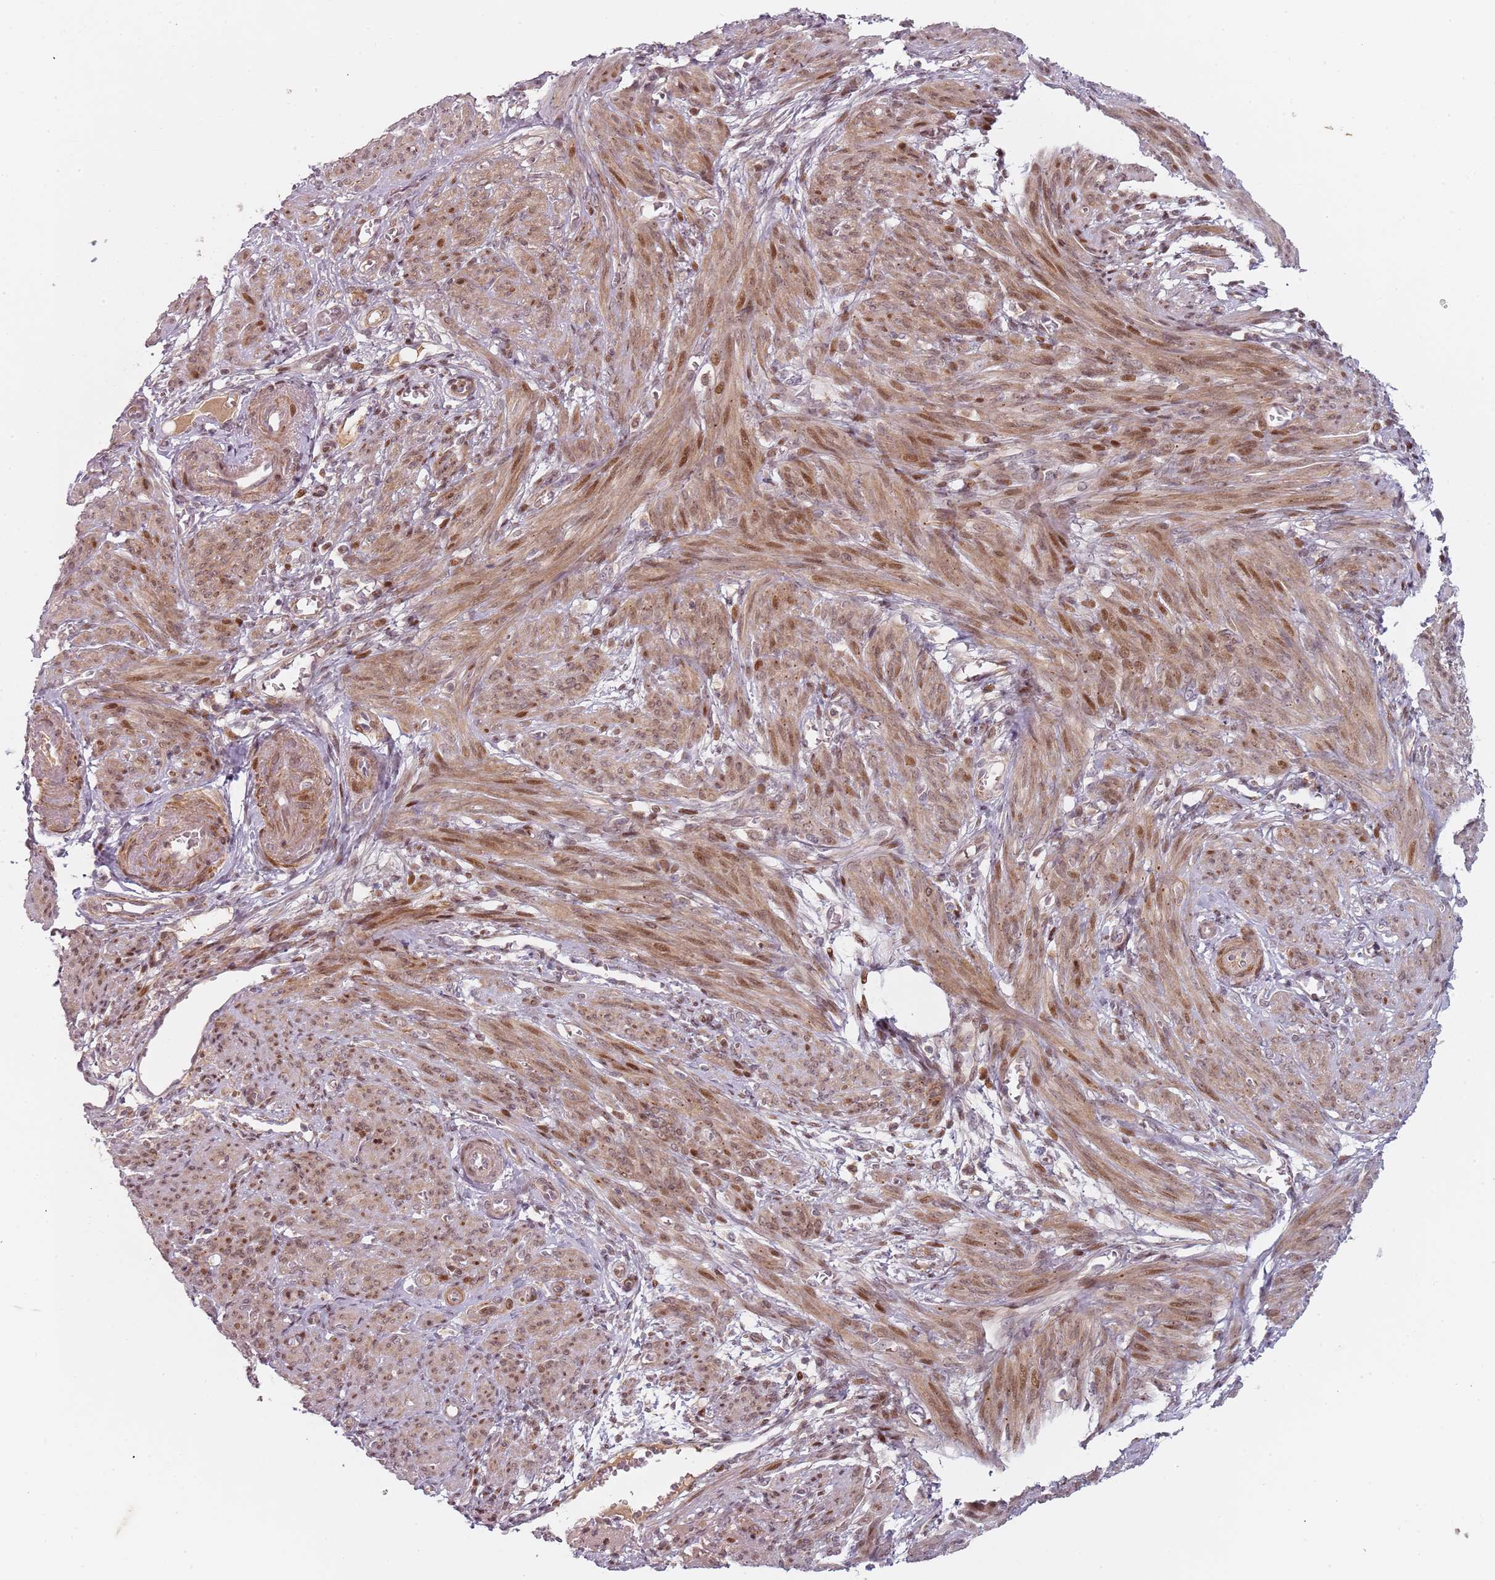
{"staining": {"intensity": "moderate", "quantity": "25%-75%", "location": "cytoplasmic/membranous,nuclear"}, "tissue": "smooth muscle", "cell_type": "Smooth muscle cells", "image_type": "normal", "snomed": [{"axis": "morphology", "description": "Normal tissue, NOS"}, {"axis": "topography", "description": "Smooth muscle"}], "caption": "An IHC histopathology image of unremarkable tissue is shown. Protein staining in brown labels moderate cytoplasmic/membranous,nuclear positivity in smooth muscle within smooth muscle cells.", "gene": "RPS6KA2", "patient": {"sex": "female", "age": 39}}